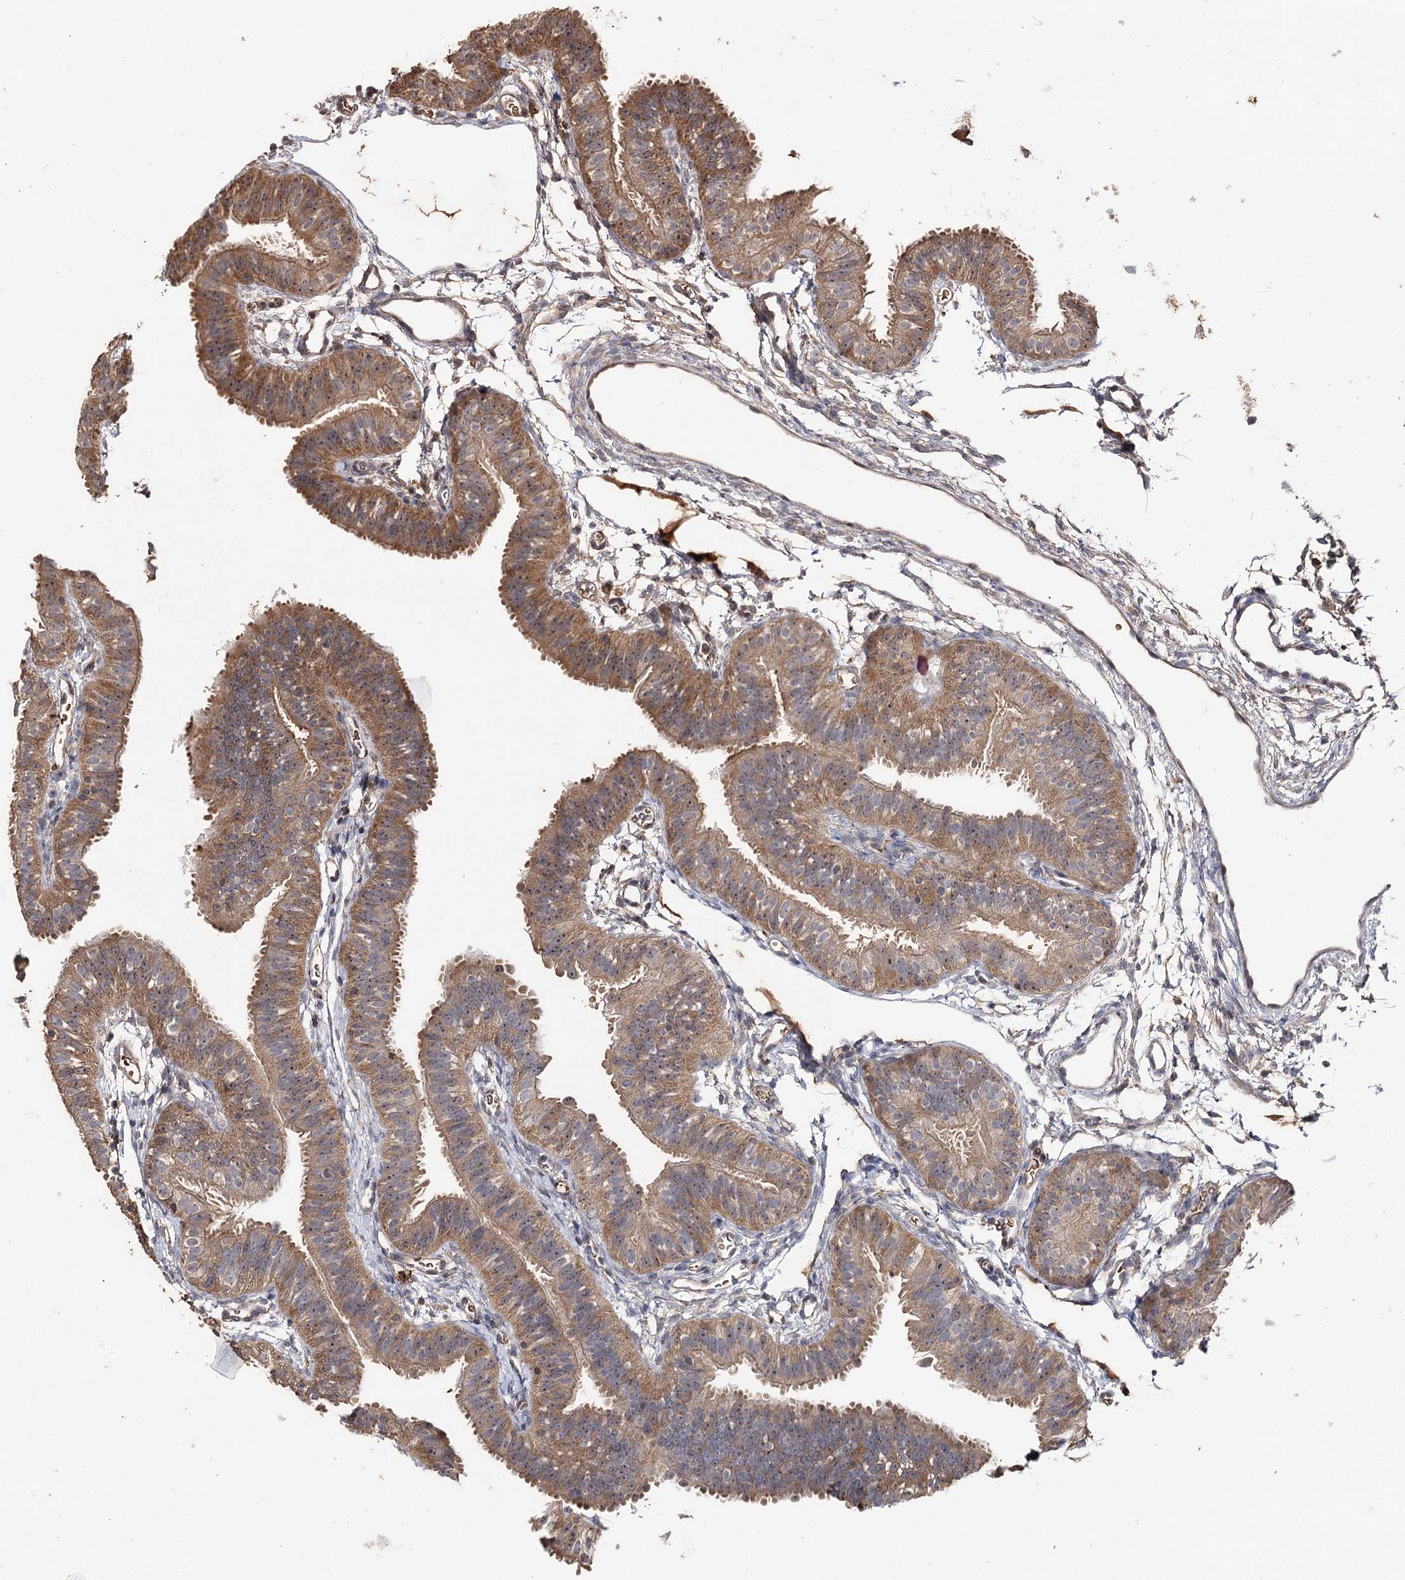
{"staining": {"intensity": "moderate", "quantity": ">75%", "location": "cytoplasmic/membranous,nuclear"}, "tissue": "fallopian tube", "cell_type": "Glandular cells", "image_type": "normal", "snomed": [{"axis": "morphology", "description": "Normal tissue, NOS"}, {"axis": "topography", "description": "Fallopian tube"}], "caption": "A brown stain shows moderate cytoplasmic/membranous,nuclear positivity of a protein in glandular cells of benign human fallopian tube. (brown staining indicates protein expression, while blue staining denotes nuclei).", "gene": "FAM53B", "patient": {"sex": "female", "age": 35}}